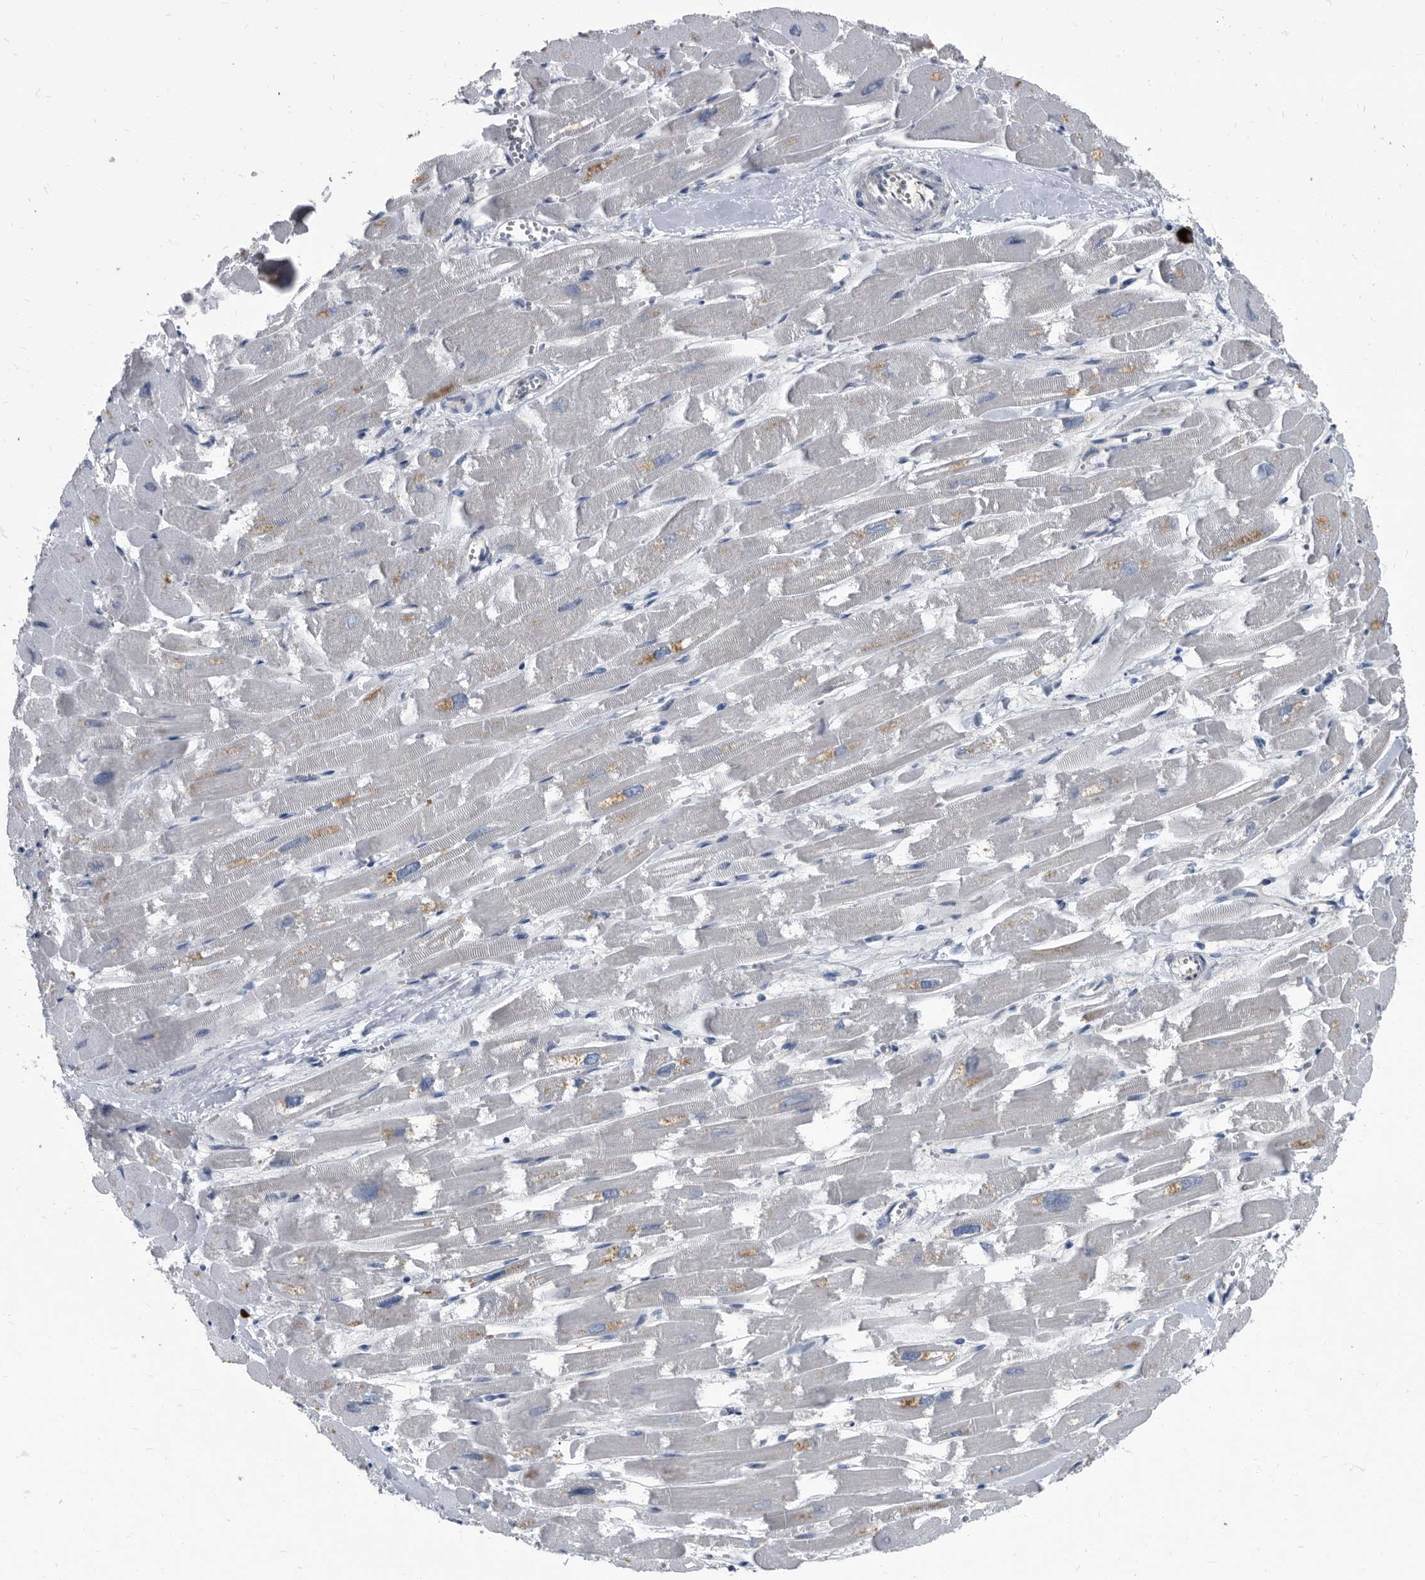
{"staining": {"intensity": "weak", "quantity": "<25%", "location": "cytoplasmic/membranous"}, "tissue": "heart muscle", "cell_type": "Cardiomyocytes", "image_type": "normal", "snomed": [{"axis": "morphology", "description": "Normal tissue, NOS"}, {"axis": "topography", "description": "Heart"}], "caption": "Human heart muscle stained for a protein using immunohistochemistry reveals no staining in cardiomyocytes.", "gene": "CDV3", "patient": {"sex": "male", "age": 54}}